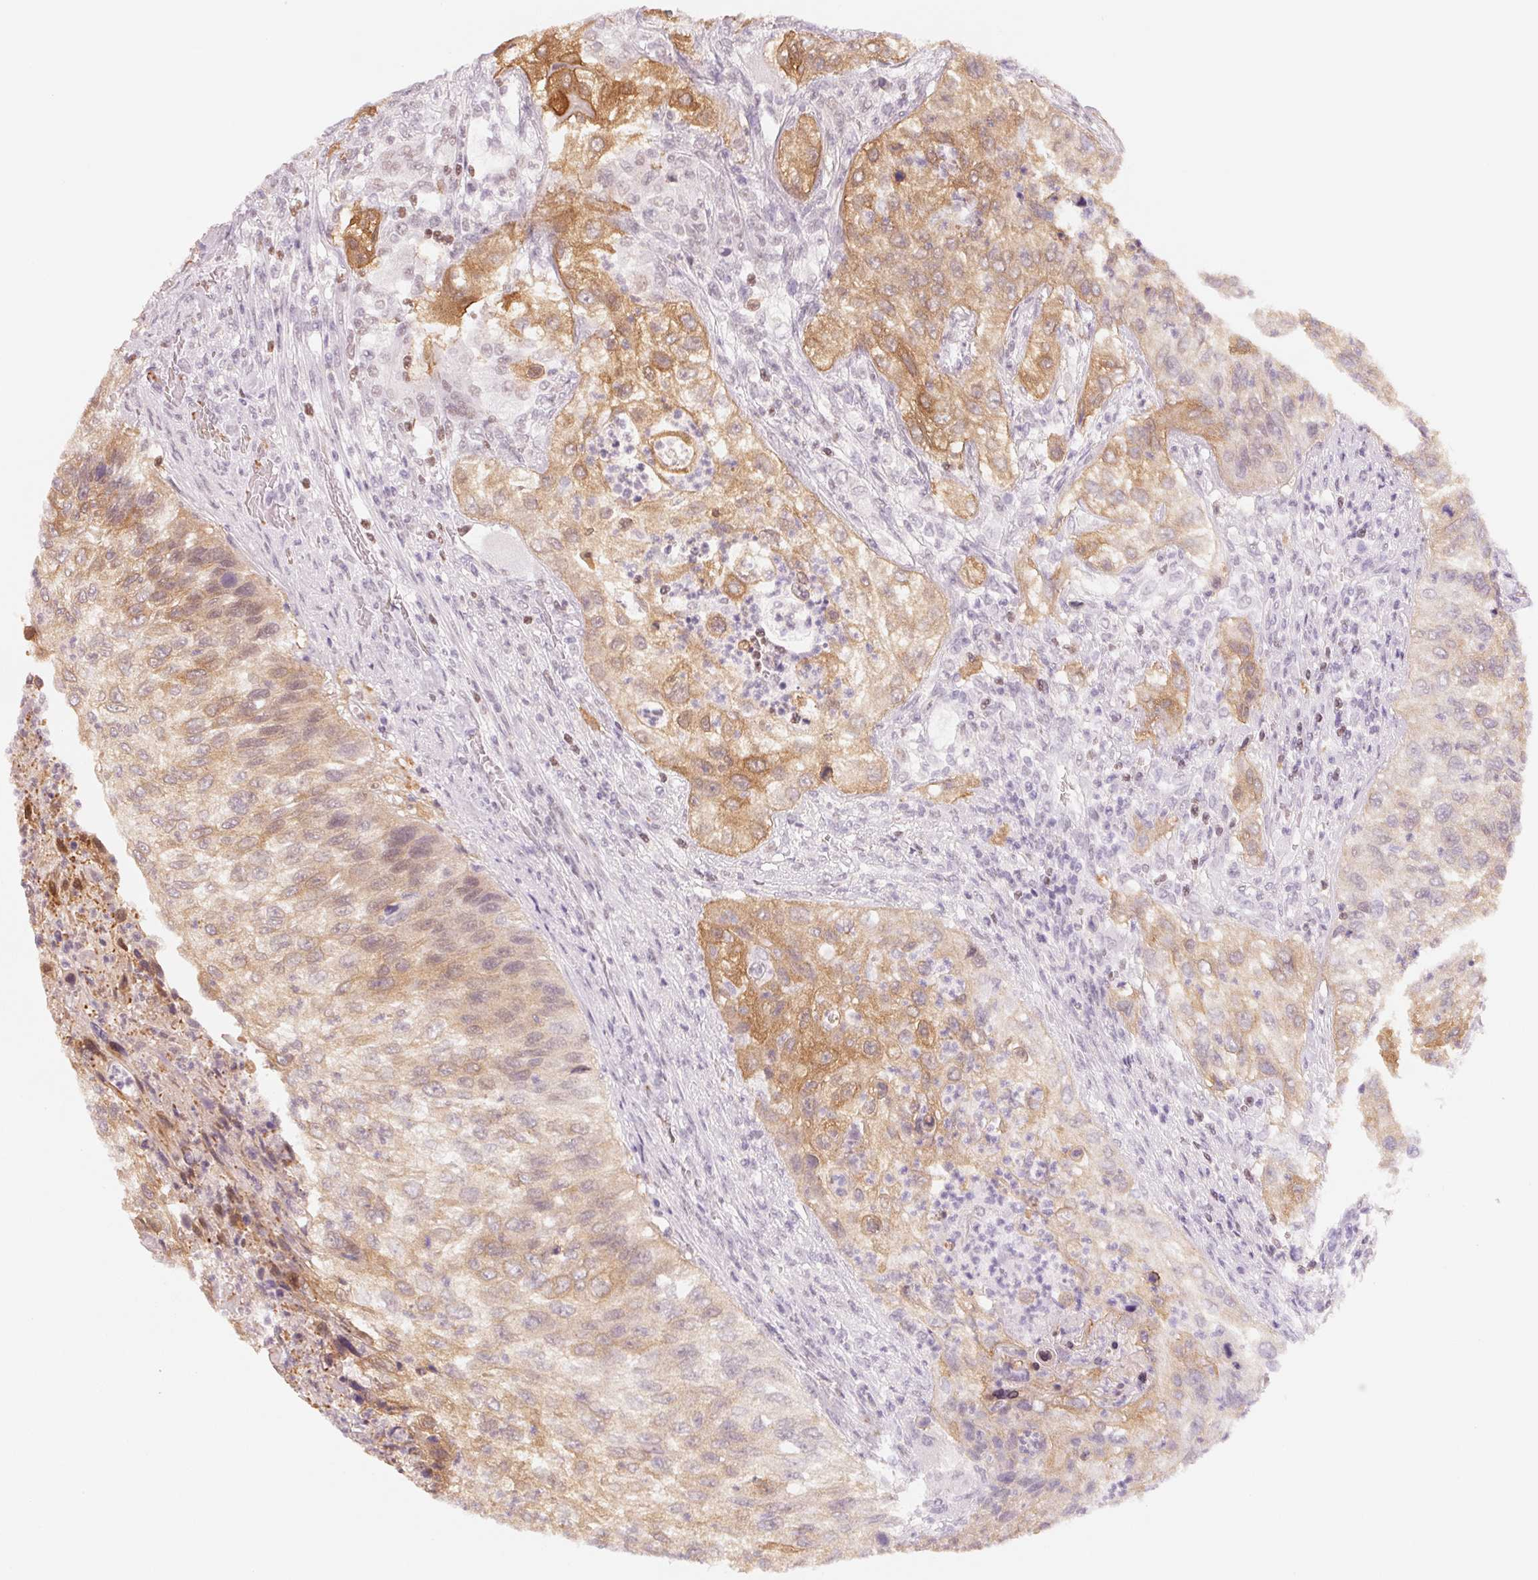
{"staining": {"intensity": "moderate", "quantity": "25%-75%", "location": "cytoplasmic/membranous"}, "tissue": "urothelial cancer", "cell_type": "Tumor cells", "image_type": "cancer", "snomed": [{"axis": "morphology", "description": "Urothelial carcinoma, High grade"}, {"axis": "topography", "description": "Urinary bladder"}], "caption": "An immunohistochemistry micrograph of tumor tissue is shown. Protein staining in brown labels moderate cytoplasmic/membranous positivity in urothelial cancer within tumor cells. Nuclei are stained in blue.", "gene": "ARHGAP22", "patient": {"sex": "female", "age": 60}}